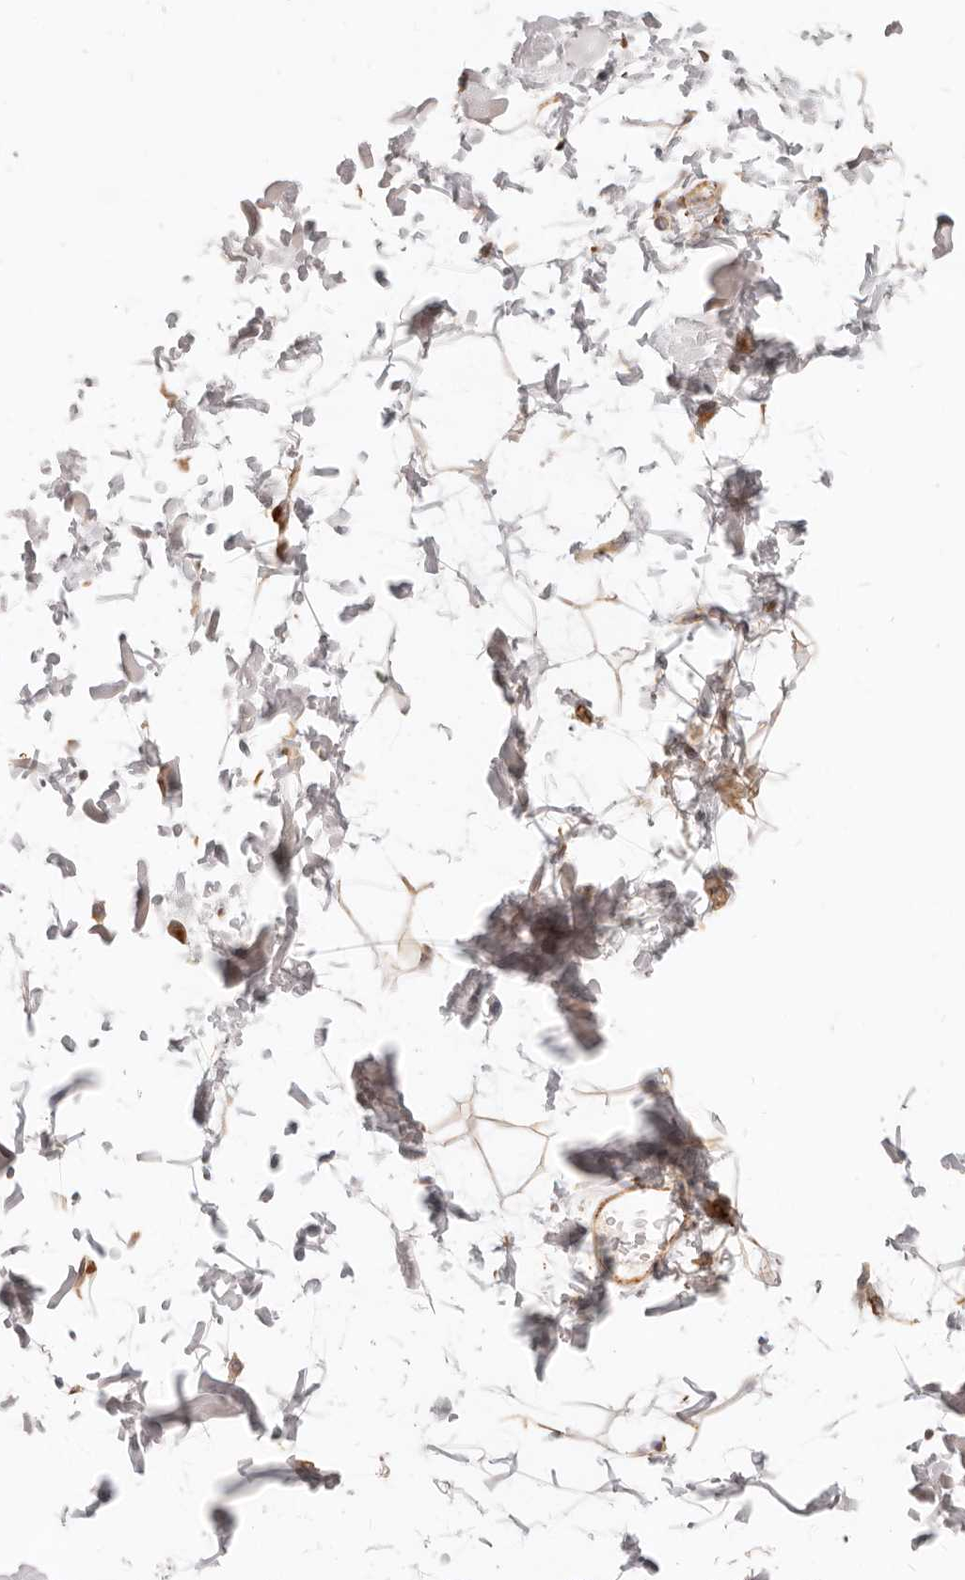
{"staining": {"intensity": "moderate", "quantity": ">75%", "location": "cytoplasmic/membranous"}, "tissue": "adipose tissue", "cell_type": "Adipocytes", "image_type": "normal", "snomed": [{"axis": "morphology", "description": "Normal tissue, NOS"}, {"axis": "topography", "description": "Soft tissue"}], "caption": "Adipose tissue stained with DAB (3,3'-diaminobenzidine) immunohistochemistry (IHC) exhibits medium levels of moderate cytoplasmic/membranous positivity in about >75% of adipocytes. The staining was performed using DAB (3,3'-diaminobenzidine) to visualize the protein expression in brown, while the nuclei were stained in blue with hematoxylin (Magnification: 20x).", "gene": "SASS6", "patient": {"sex": "male", "age": 72}}